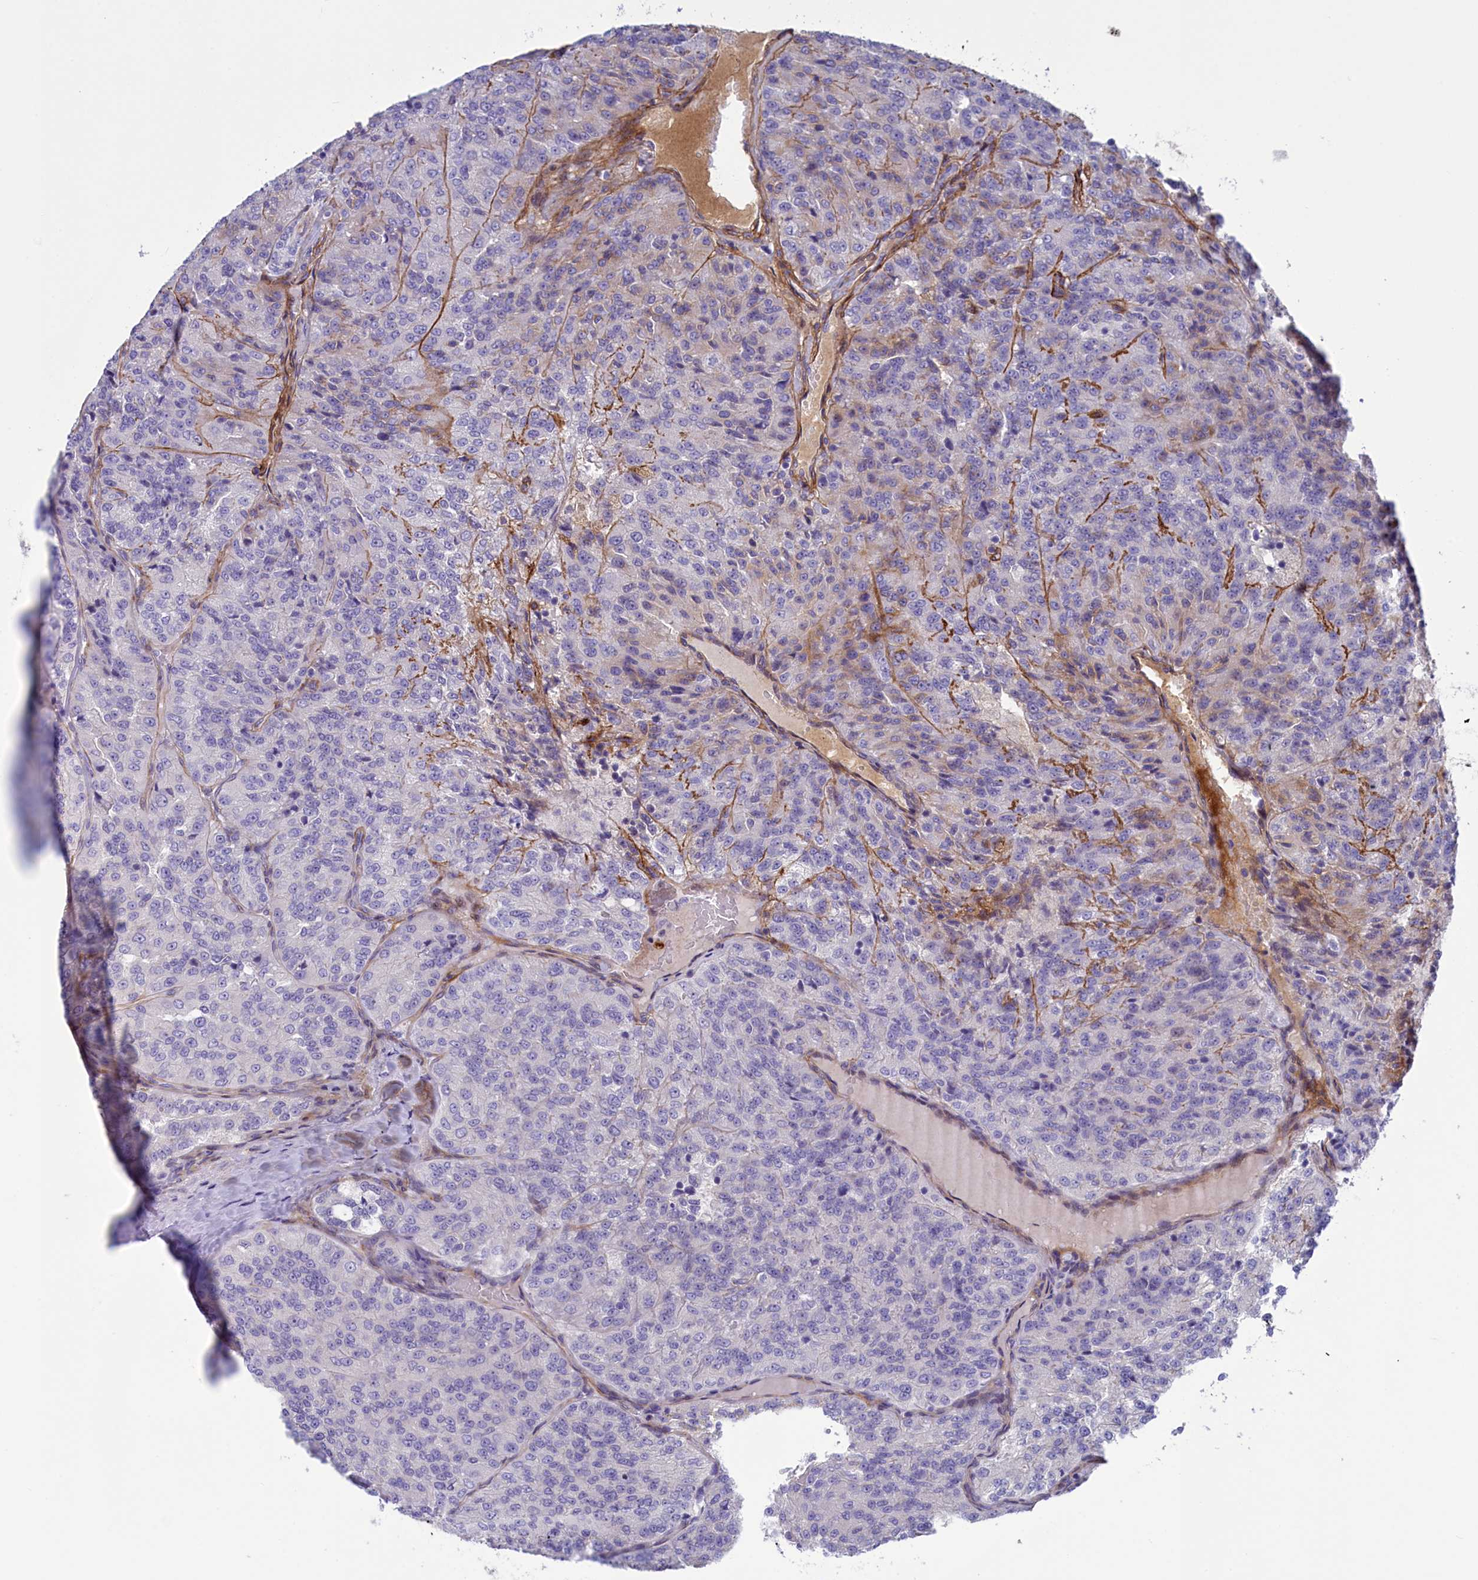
{"staining": {"intensity": "weak", "quantity": "<25%", "location": "cytoplasmic/membranous"}, "tissue": "renal cancer", "cell_type": "Tumor cells", "image_type": "cancer", "snomed": [{"axis": "morphology", "description": "Adenocarcinoma, NOS"}, {"axis": "topography", "description": "Kidney"}], "caption": "High power microscopy micrograph of an immunohistochemistry (IHC) photomicrograph of renal adenocarcinoma, revealing no significant positivity in tumor cells.", "gene": "LOXL1", "patient": {"sex": "female", "age": 63}}